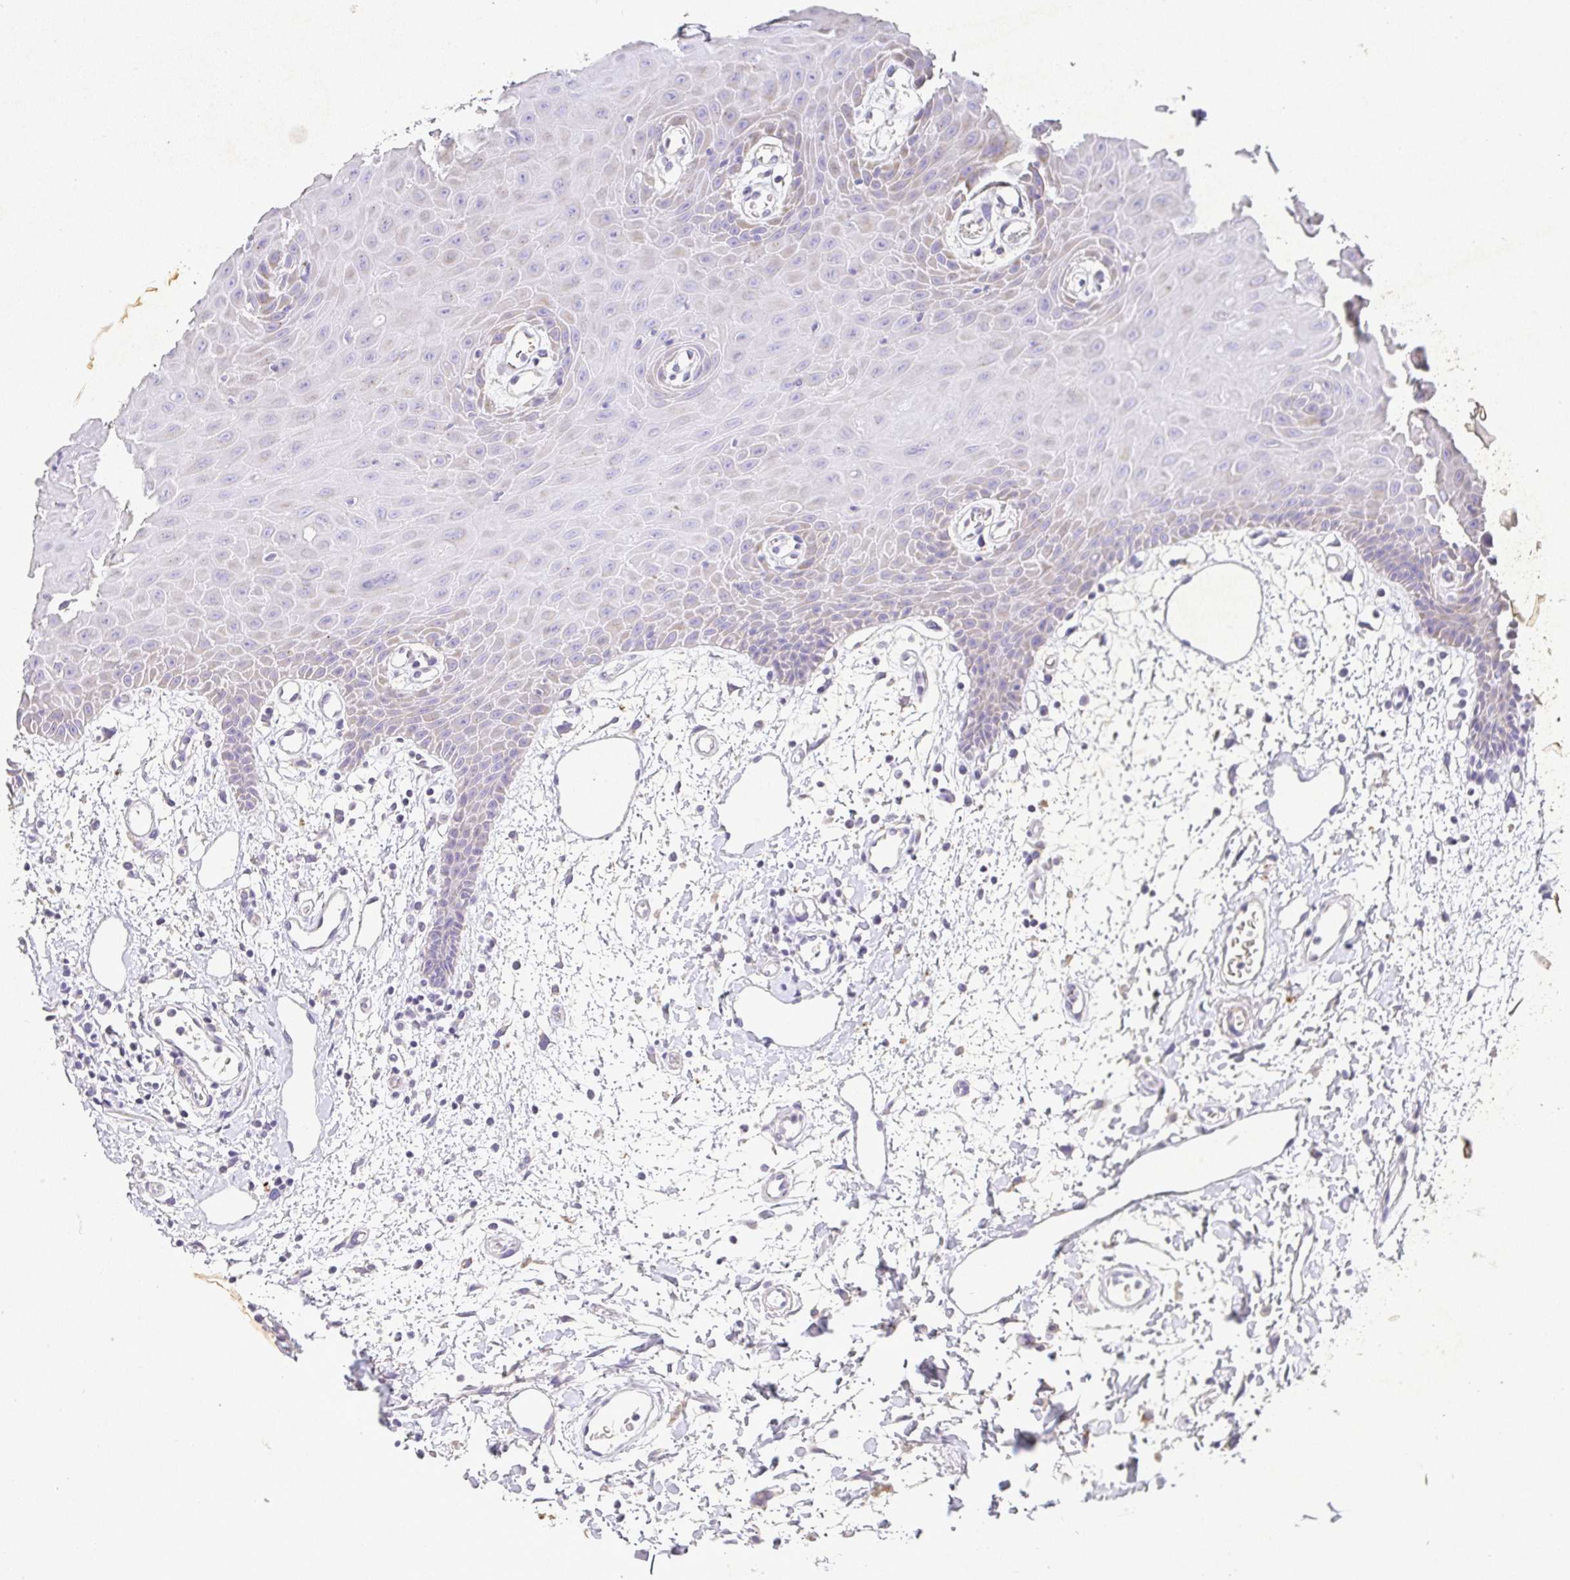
{"staining": {"intensity": "negative", "quantity": "none", "location": "none"}, "tissue": "oral mucosa", "cell_type": "Squamous epithelial cells", "image_type": "normal", "snomed": [{"axis": "morphology", "description": "Normal tissue, NOS"}, {"axis": "topography", "description": "Oral tissue"}], "caption": "The photomicrograph reveals no significant staining in squamous epithelial cells of oral mucosa.", "gene": "RPS2", "patient": {"sex": "female", "age": 59}}